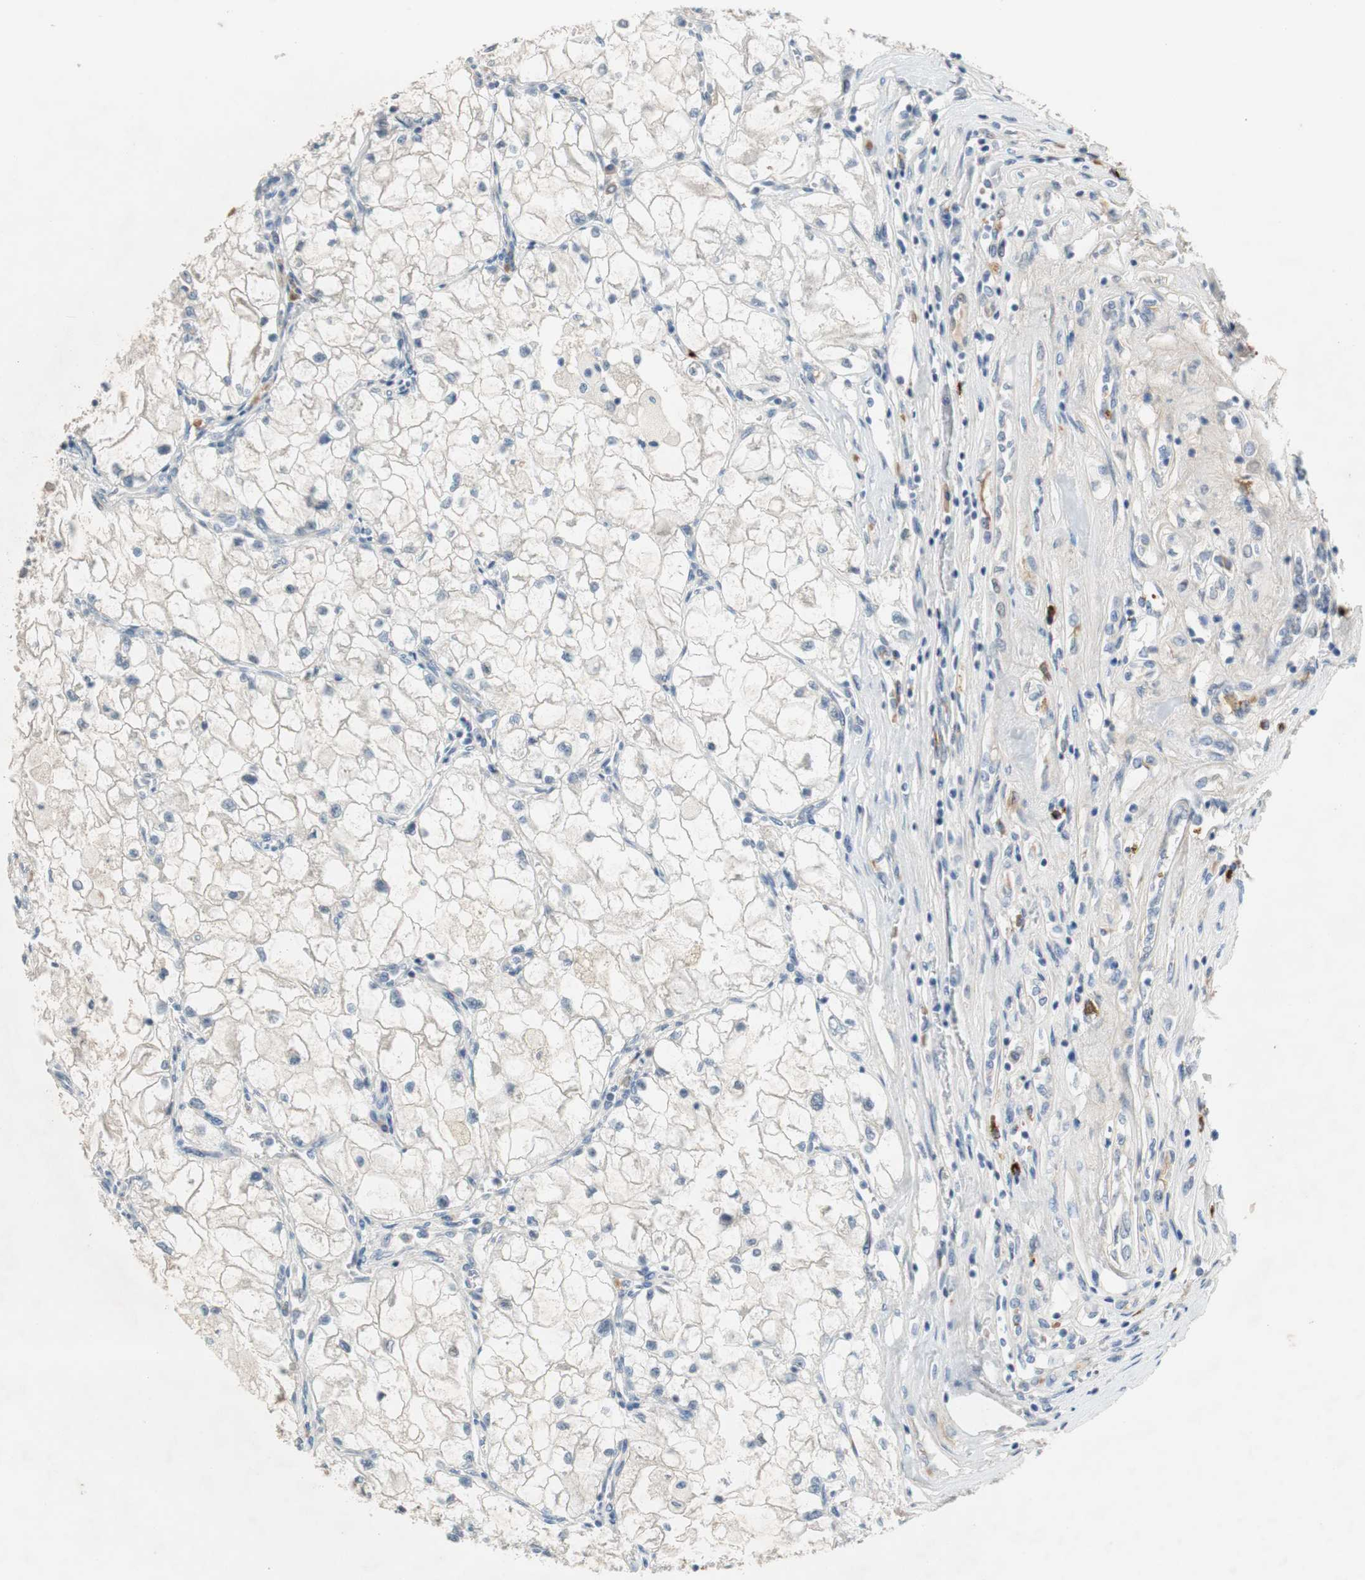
{"staining": {"intensity": "weak", "quantity": "25%-75%", "location": "cytoplasmic/membranous"}, "tissue": "renal cancer", "cell_type": "Tumor cells", "image_type": "cancer", "snomed": [{"axis": "morphology", "description": "Adenocarcinoma, NOS"}, {"axis": "topography", "description": "Kidney"}], "caption": "This micrograph demonstrates immunohistochemistry (IHC) staining of human renal cancer (adenocarcinoma), with low weak cytoplasmic/membranous expression in approximately 25%-75% of tumor cells.", "gene": "COL12A1", "patient": {"sex": "female", "age": 70}}